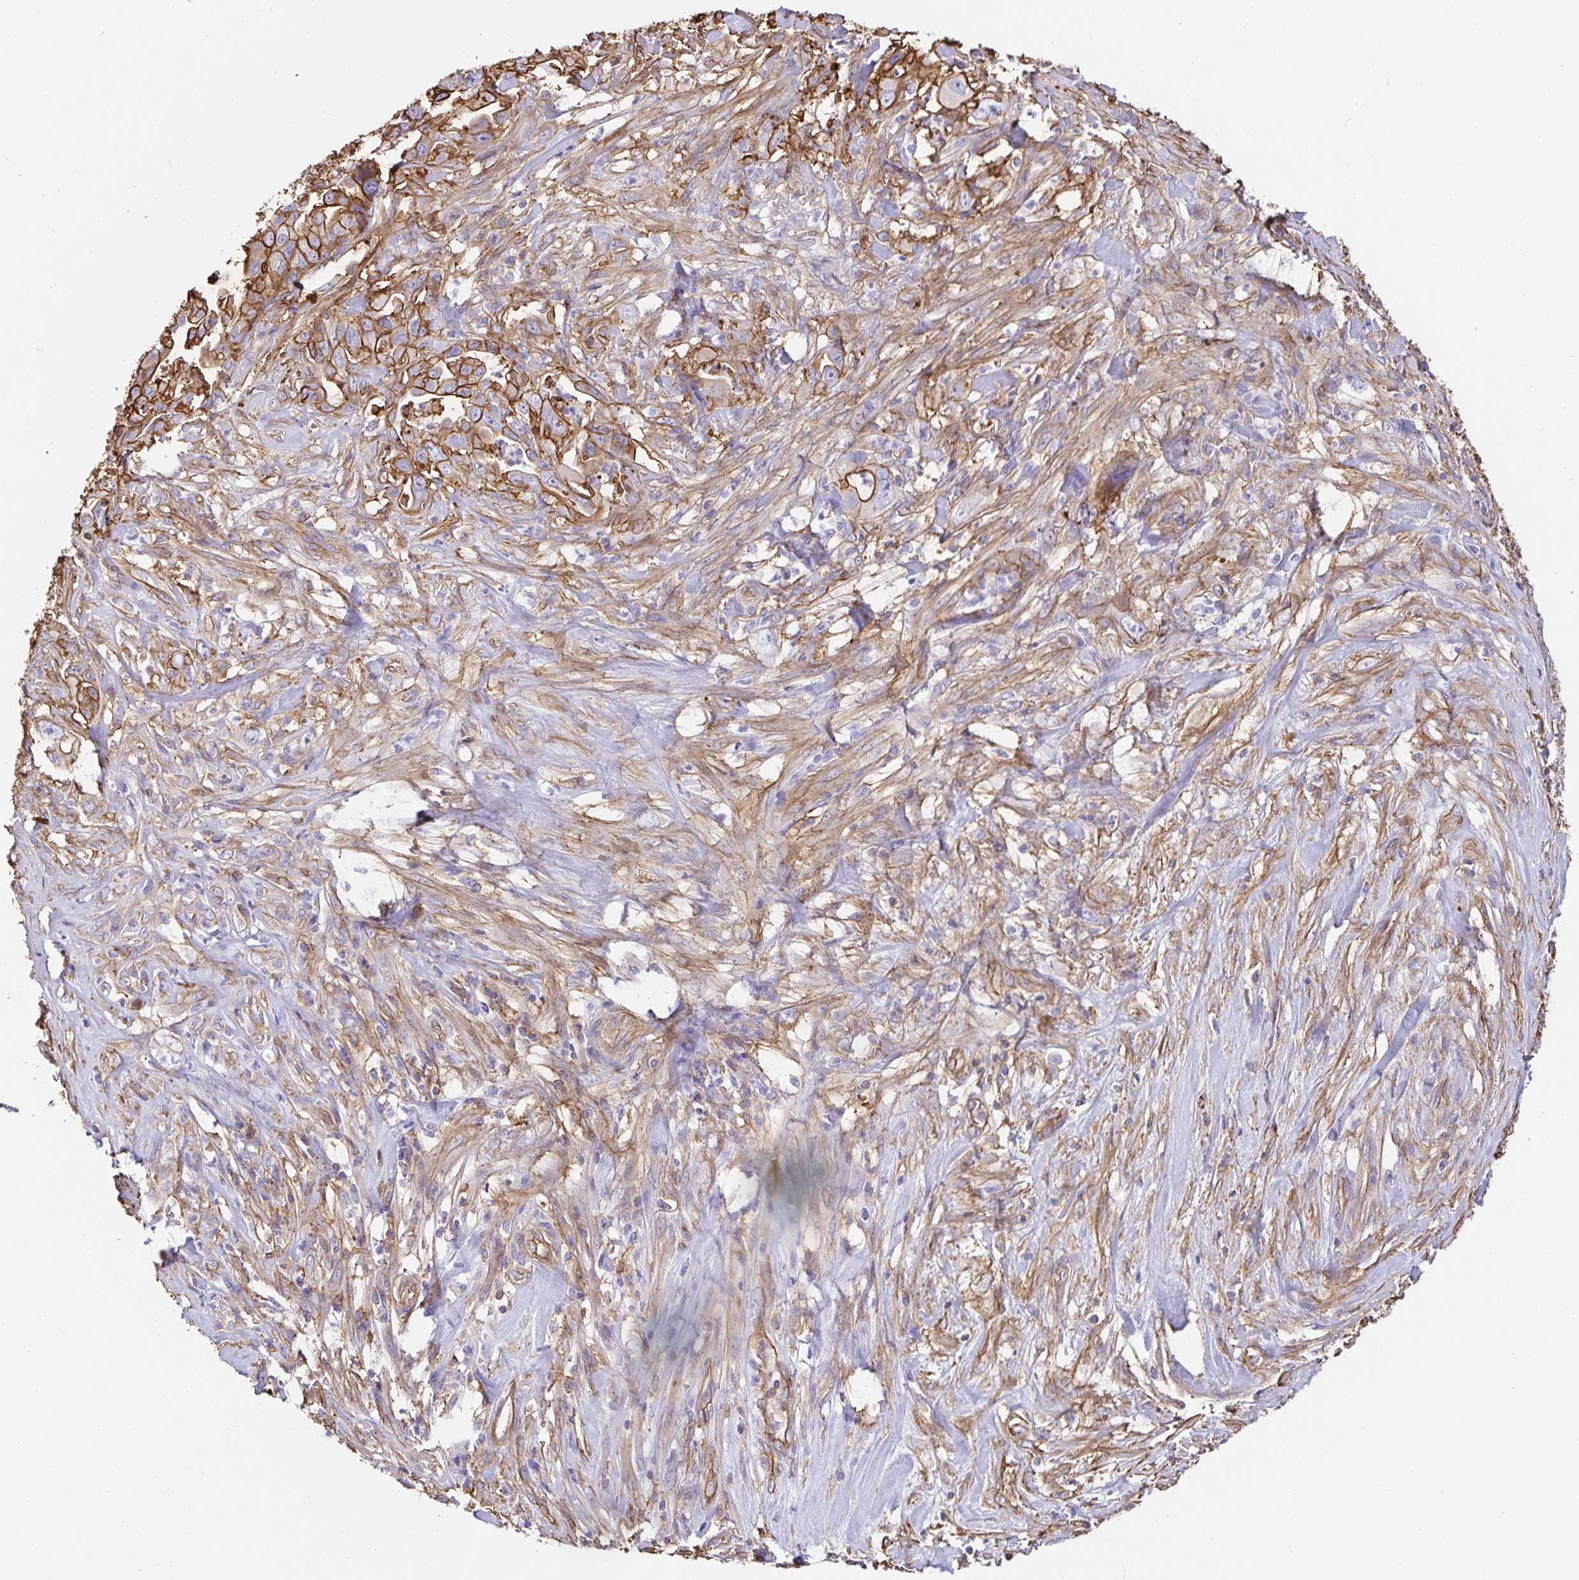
{"staining": {"intensity": "moderate", "quantity": ">75%", "location": "cytoplasmic/membranous"}, "tissue": "pancreatic cancer", "cell_type": "Tumor cells", "image_type": "cancer", "snomed": [{"axis": "morphology", "description": "Adenocarcinoma, NOS"}, {"axis": "topography", "description": "Pancreas"}], "caption": "Pancreatic adenocarcinoma stained with a brown dye reveals moderate cytoplasmic/membranous positive staining in about >75% of tumor cells.", "gene": "ANXA2", "patient": {"sex": "female", "age": 61}}